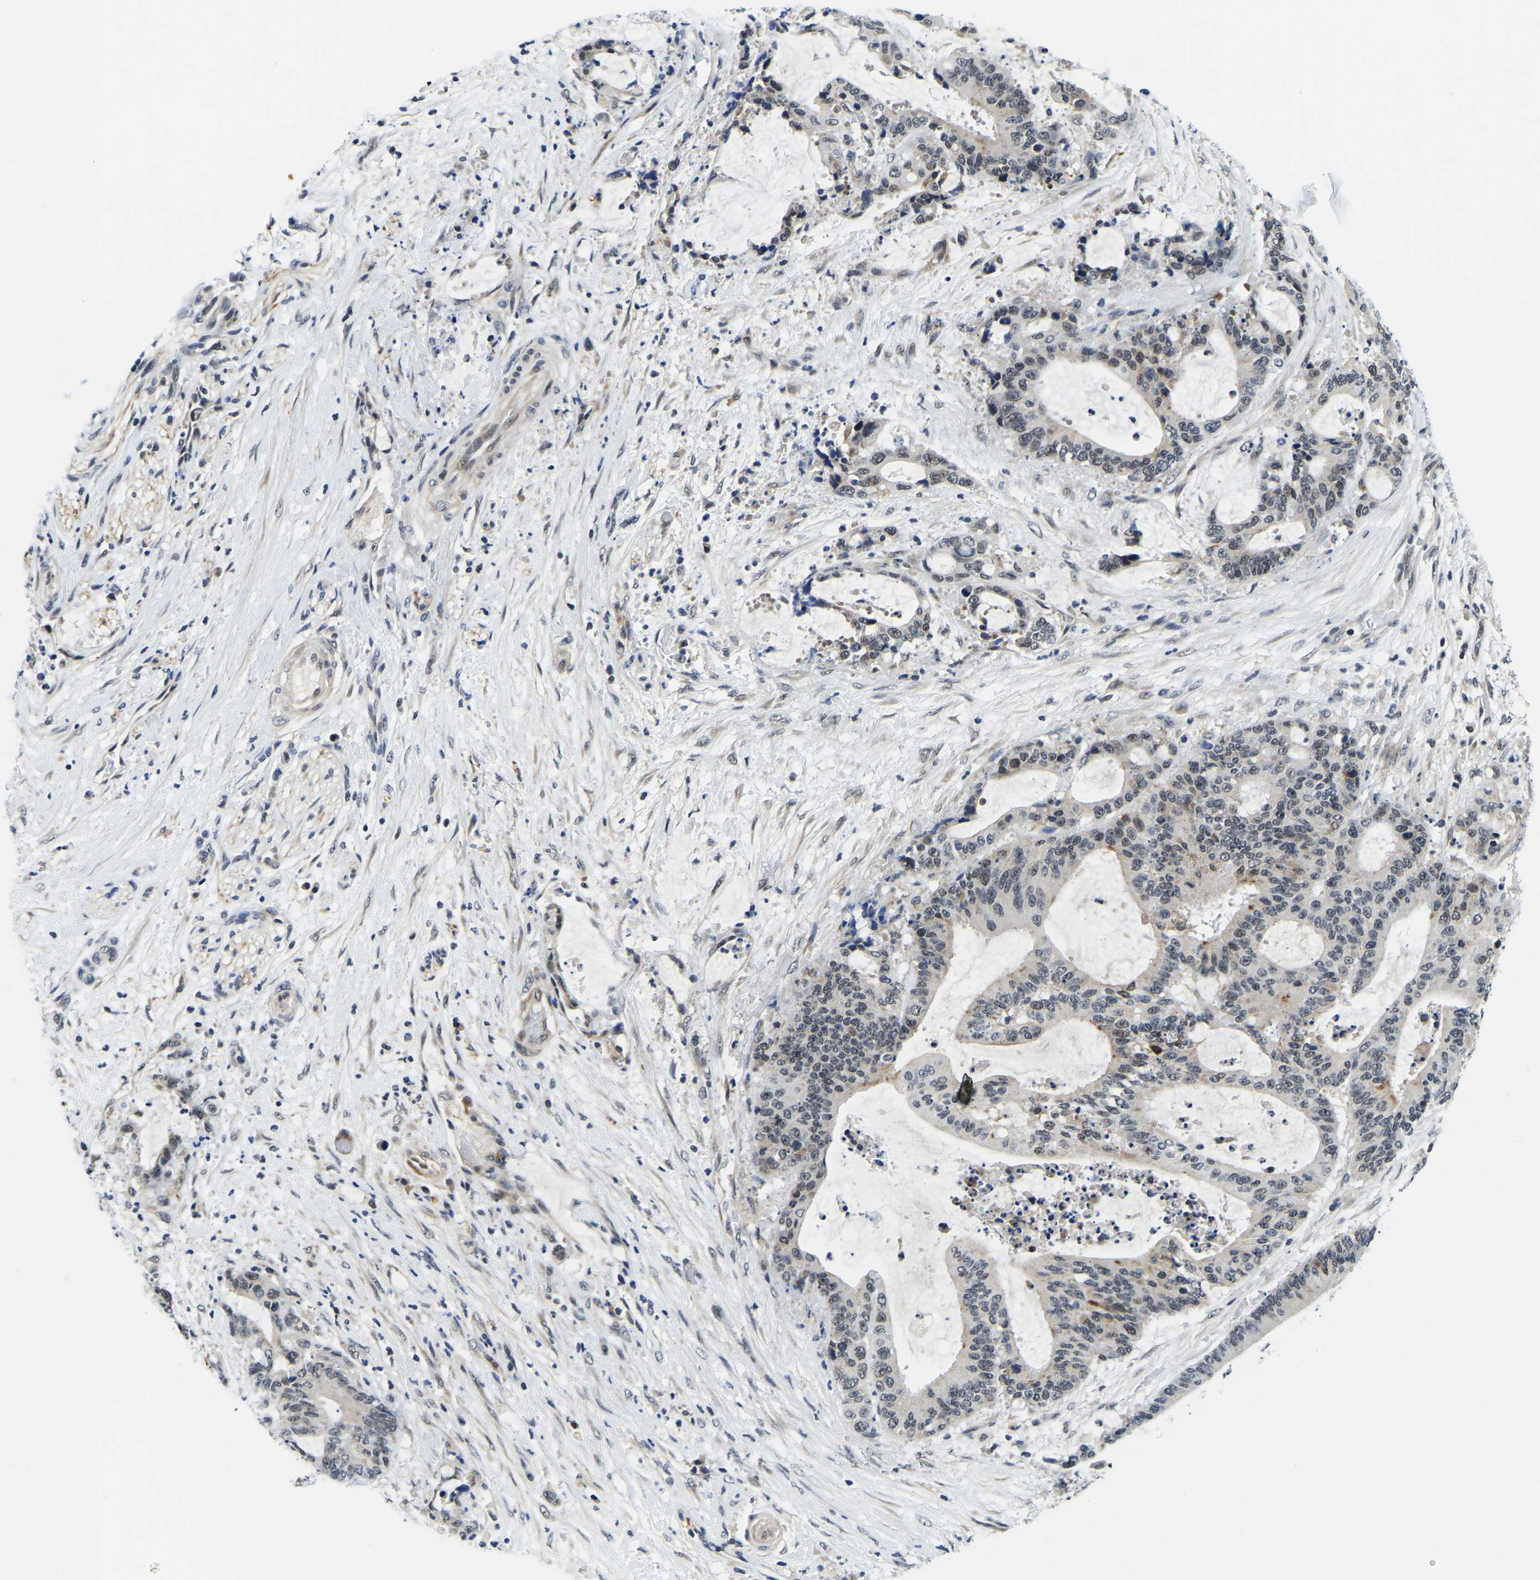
{"staining": {"intensity": "moderate", "quantity": "<25%", "location": "cytoplasmic/membranous,nuclear"}, "tissue": "liver cancer", "cell_type": "Tumor cells", "image_type": "cancer", "snomed": [{"axis": "morphology", "description": "Normal tissue, NOS"}, {"axis": "morphology", "description": "Cholangiocarcinoma"}, {"axis": "topography", "description": "Liver"}, {"axis": "topography", "description": "Peripheral nerve tissue"}], "caption": "Cholangiocarcinoma (liver) was stained to show a protein in brown. There is low levels of moderate cytoplasmic/membranous and nuclear staining in about <25% of tumor cells.", "gene": "POLDIP3", "patient": {"sex": "female", "age": 73}}